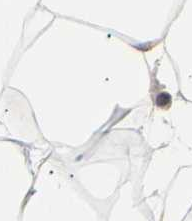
{"staining": {"intensity": "weak", "quantity": "<25%", "location": "cytoplasmic/membranous"}, "tissue": "adipose tissue", "cell_type": "Adipocytes", "image_type": "normal", "snomed": [{"axis": "morphology", "description": "Normal tissue, NOS"}, {"axis": "topography", "description": "Breast"}, {"axis": "topography", "description": "Adipose tissue"}], "caption": "This is an IHC image of benign adipose tissue. There is no staining in adipocytes.", "gene": "LDLR", "patient": {"sex": "female", "age": 25}}